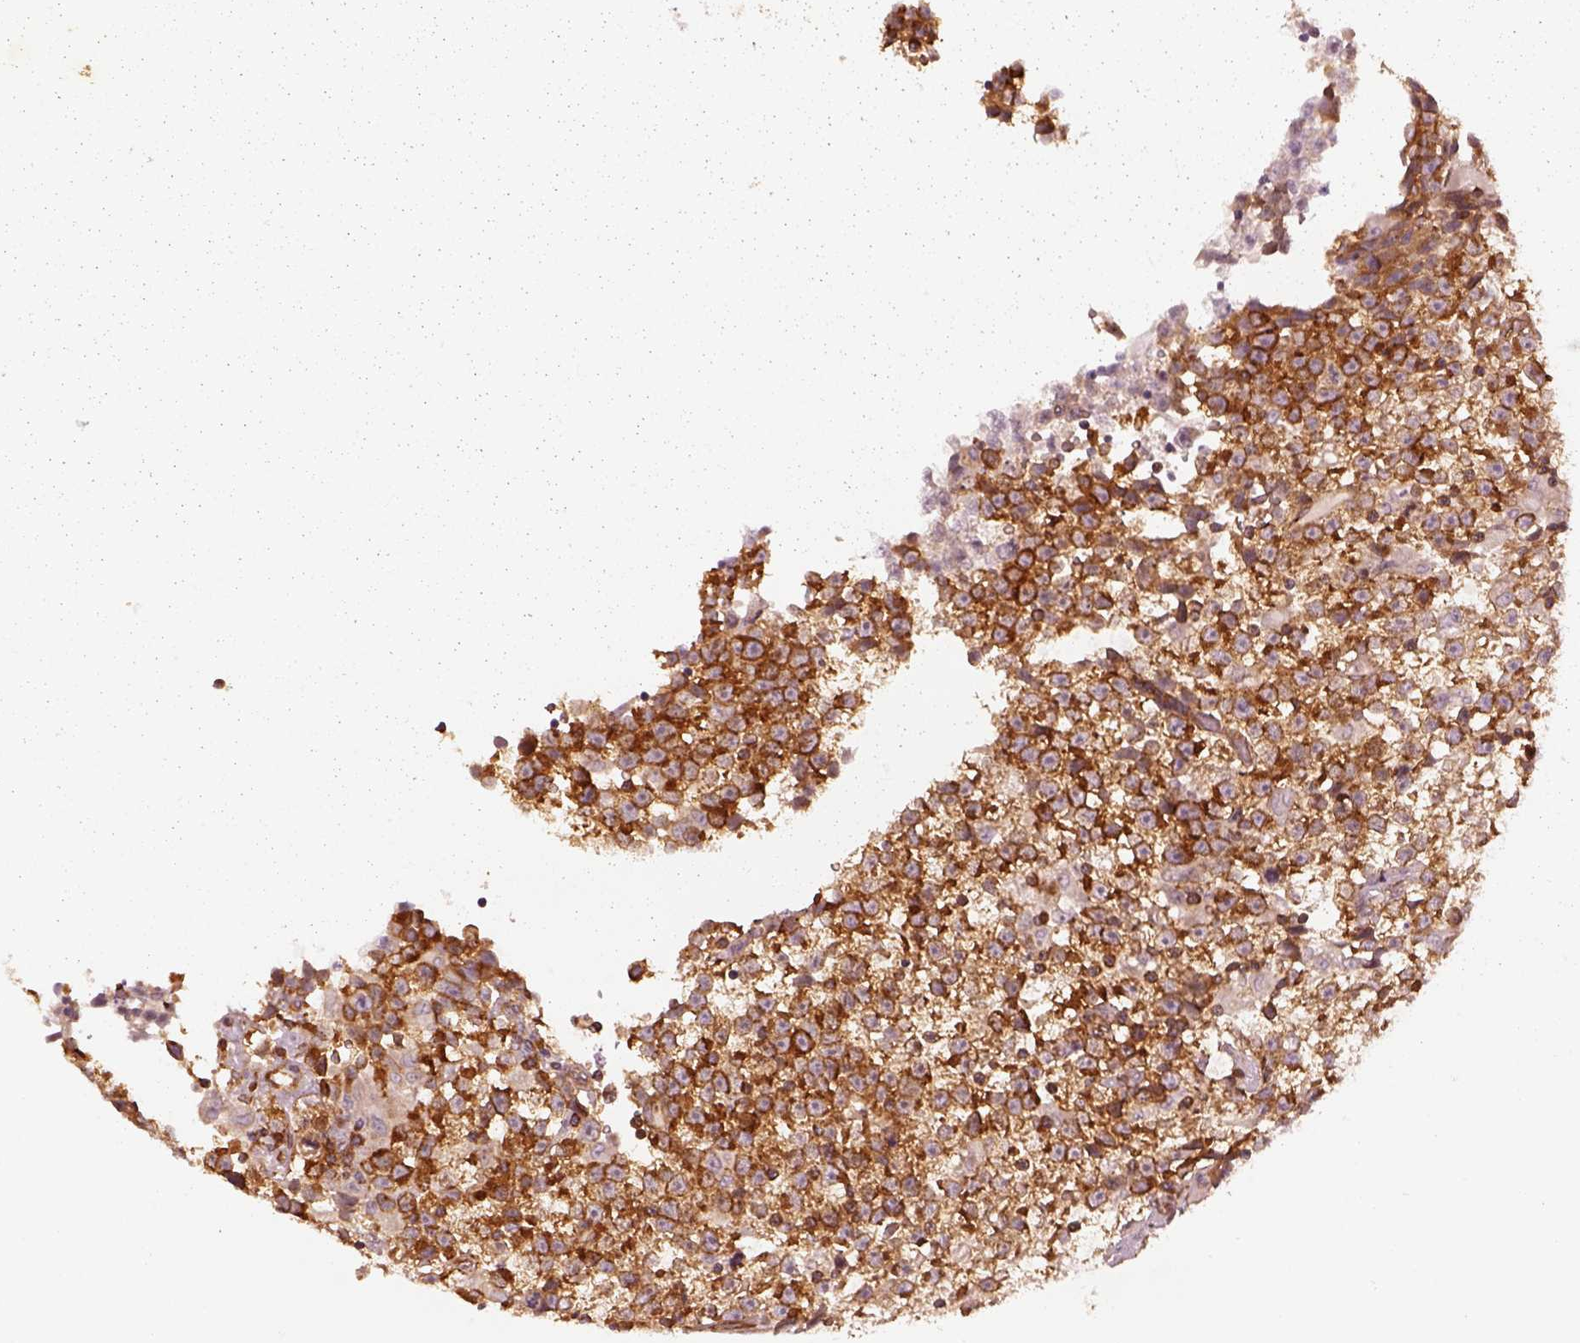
{"staining": {"intensity": "strong", "quantity": "25%-75%", "location": "cytoplasmic/membranous"}, "tissue": "testis cancer", "cell_type": "Tumor cells", "image_type": "cancer", "snomed": [{"axis": "morphology", "description": "Seminoma, NOS"}, {"axis": "topography", "description": "Testis"}], "caption": "This is an image of immunohistochemistry (IHC) staining of testis cancer, which shows strong positivity in the cytoplasmic/membranous of tumor cells.", "gene": "LSM14A", "patient": {"sex": "male", "age": 31}}